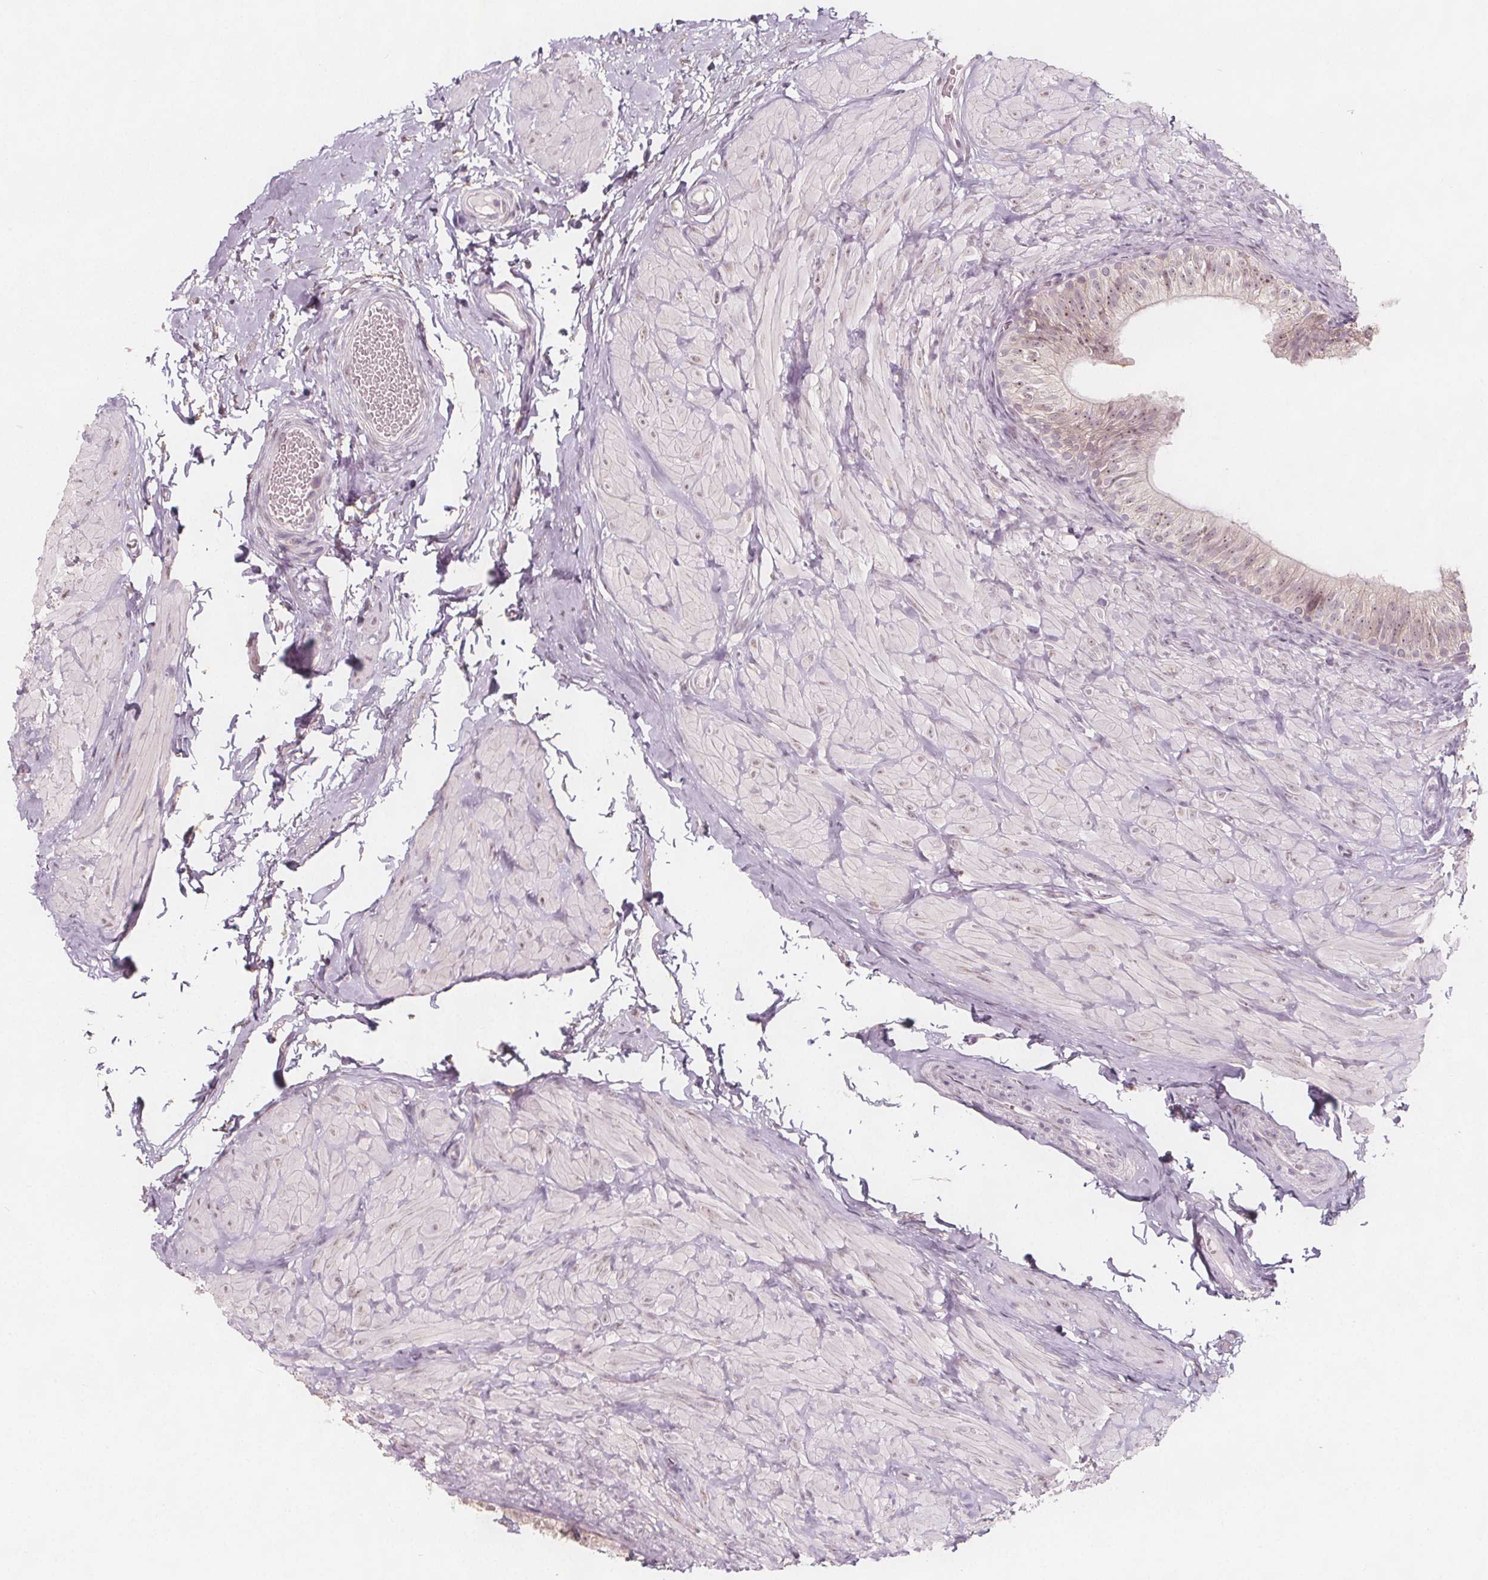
{"staining": {"intensity": "weak", "quantity": "<25%", "location": "nuclear"}, "tissue": "epididymis", "cell_type": "Glandular cells", "image_type": "normal", "snomed": [{"axis": "morphology", "description": "Normal tissue, NOS"}, {"axis": "topography", "description": "Epididymis, spermatic cord, NOS"}, {"axis": "topography", "description": "Epididymis"}, {"axis": "topography", "description": "Peripheral nerve tissue"}], "caption": "This is an immunohistochemistry photomicrograph of normal epididymis. There is no staining in glandular cells.", "gene": "C1orf167", "patient": {"sex": "male", "age": 29}}